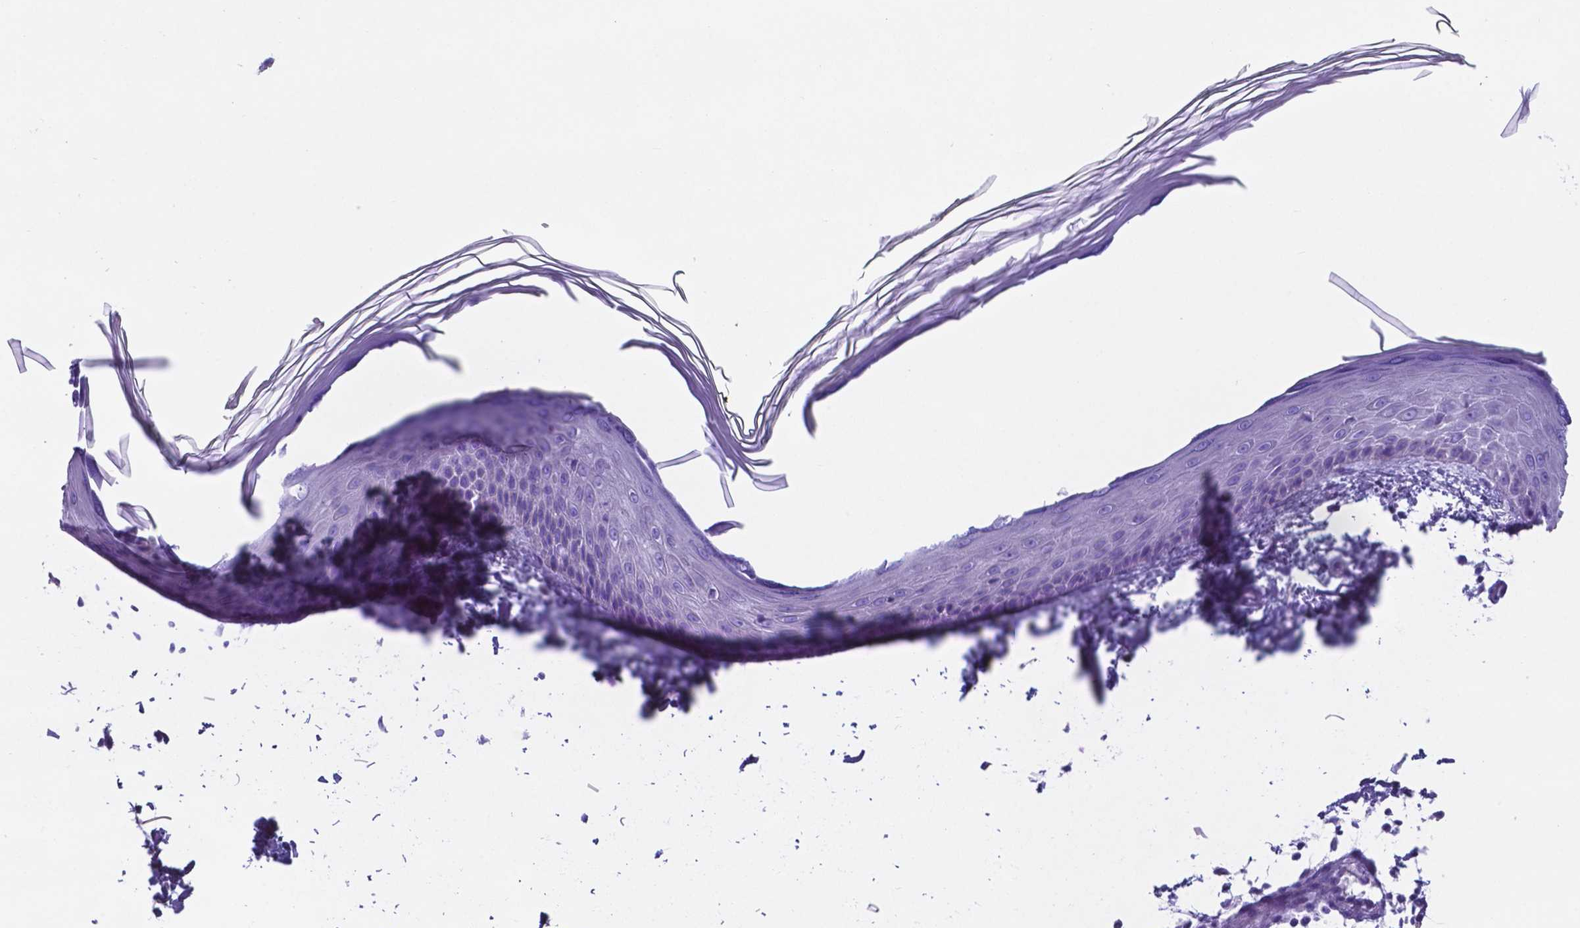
{"staining": {"intensity": "negative", "quantity": "none", "location": "none"}, "tissue": "skin", "cell_type": "Fibroblasts", "image_type": "normal", "snomed": [{"axis": "morphology", "description": "Normal tissue, NOS"}, {"axis": "topography", "description": "Skin"}], "caption": "This is a image of immunohistochemistry (IHC) staining of normal skin, which shows no positivity in fibroblasts. (DAB immunohistochemistry visualized using brightfield microscopy, high magnification).", "gene": "DNAAF8", "patient": {"sex": "female", "age": 62}}